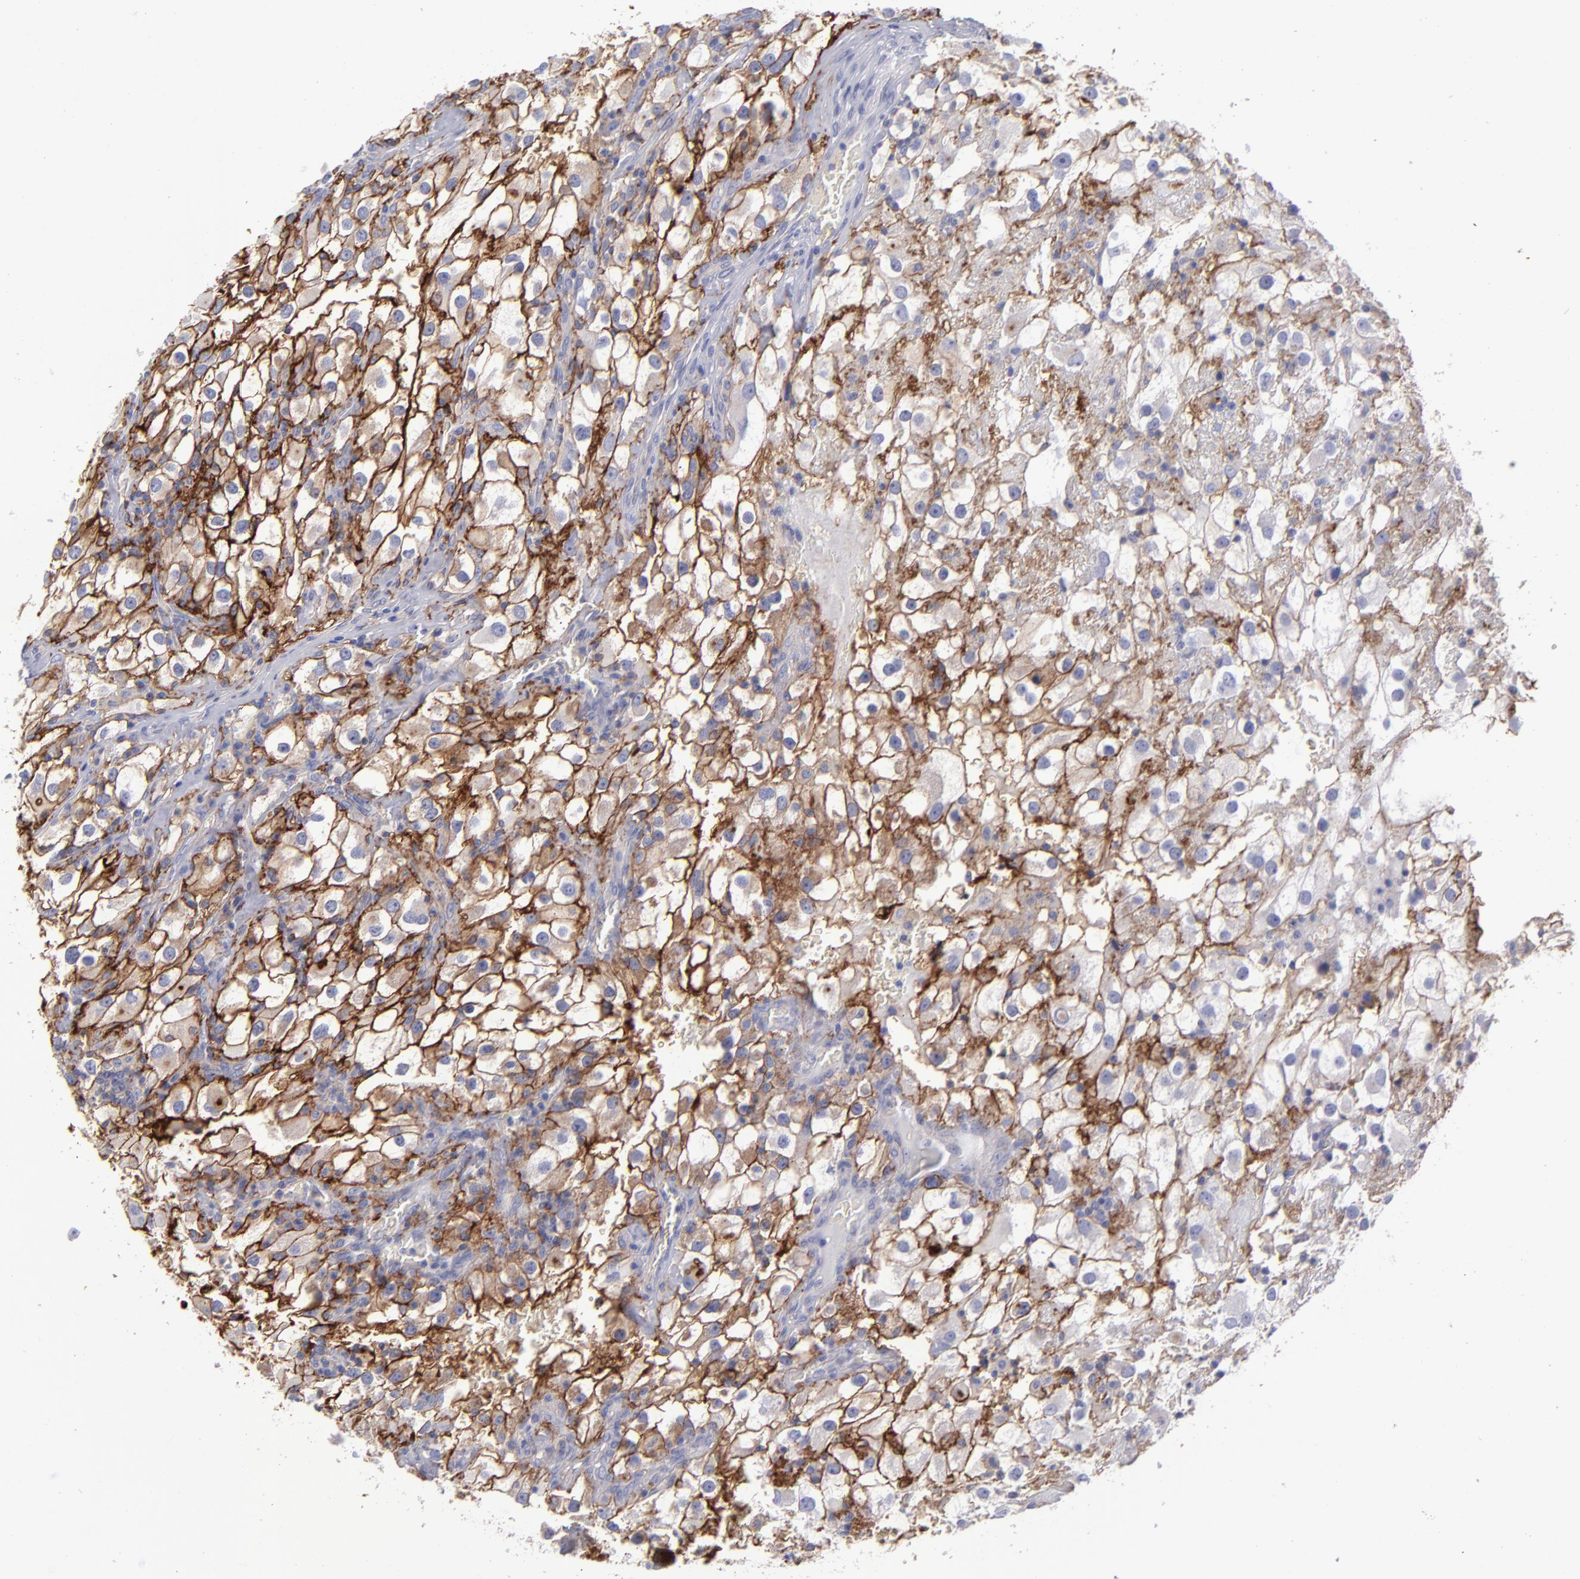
{"staining": {"intensity": "strong", "quantity": ">75%", "location": "cytoplasmic/membranous"}, "tissue": "renal cancer", "cell_type": "Tumor cells", "image_type": "cancer", "snomed": [{"axis": "morphology", "description": "Adenocarcinoma, NOS"}, {"axis": "topography", "description": "Kidney"}], "caption": "About >75% of tumor cells in human adenocarcinoma (renal) demonstrate strong cytoplasmic/membranous protein expression as visualized by brown immunohistochemical staining.", "gene": "BSG", "patient": {"sex": "female", "age": 52}}